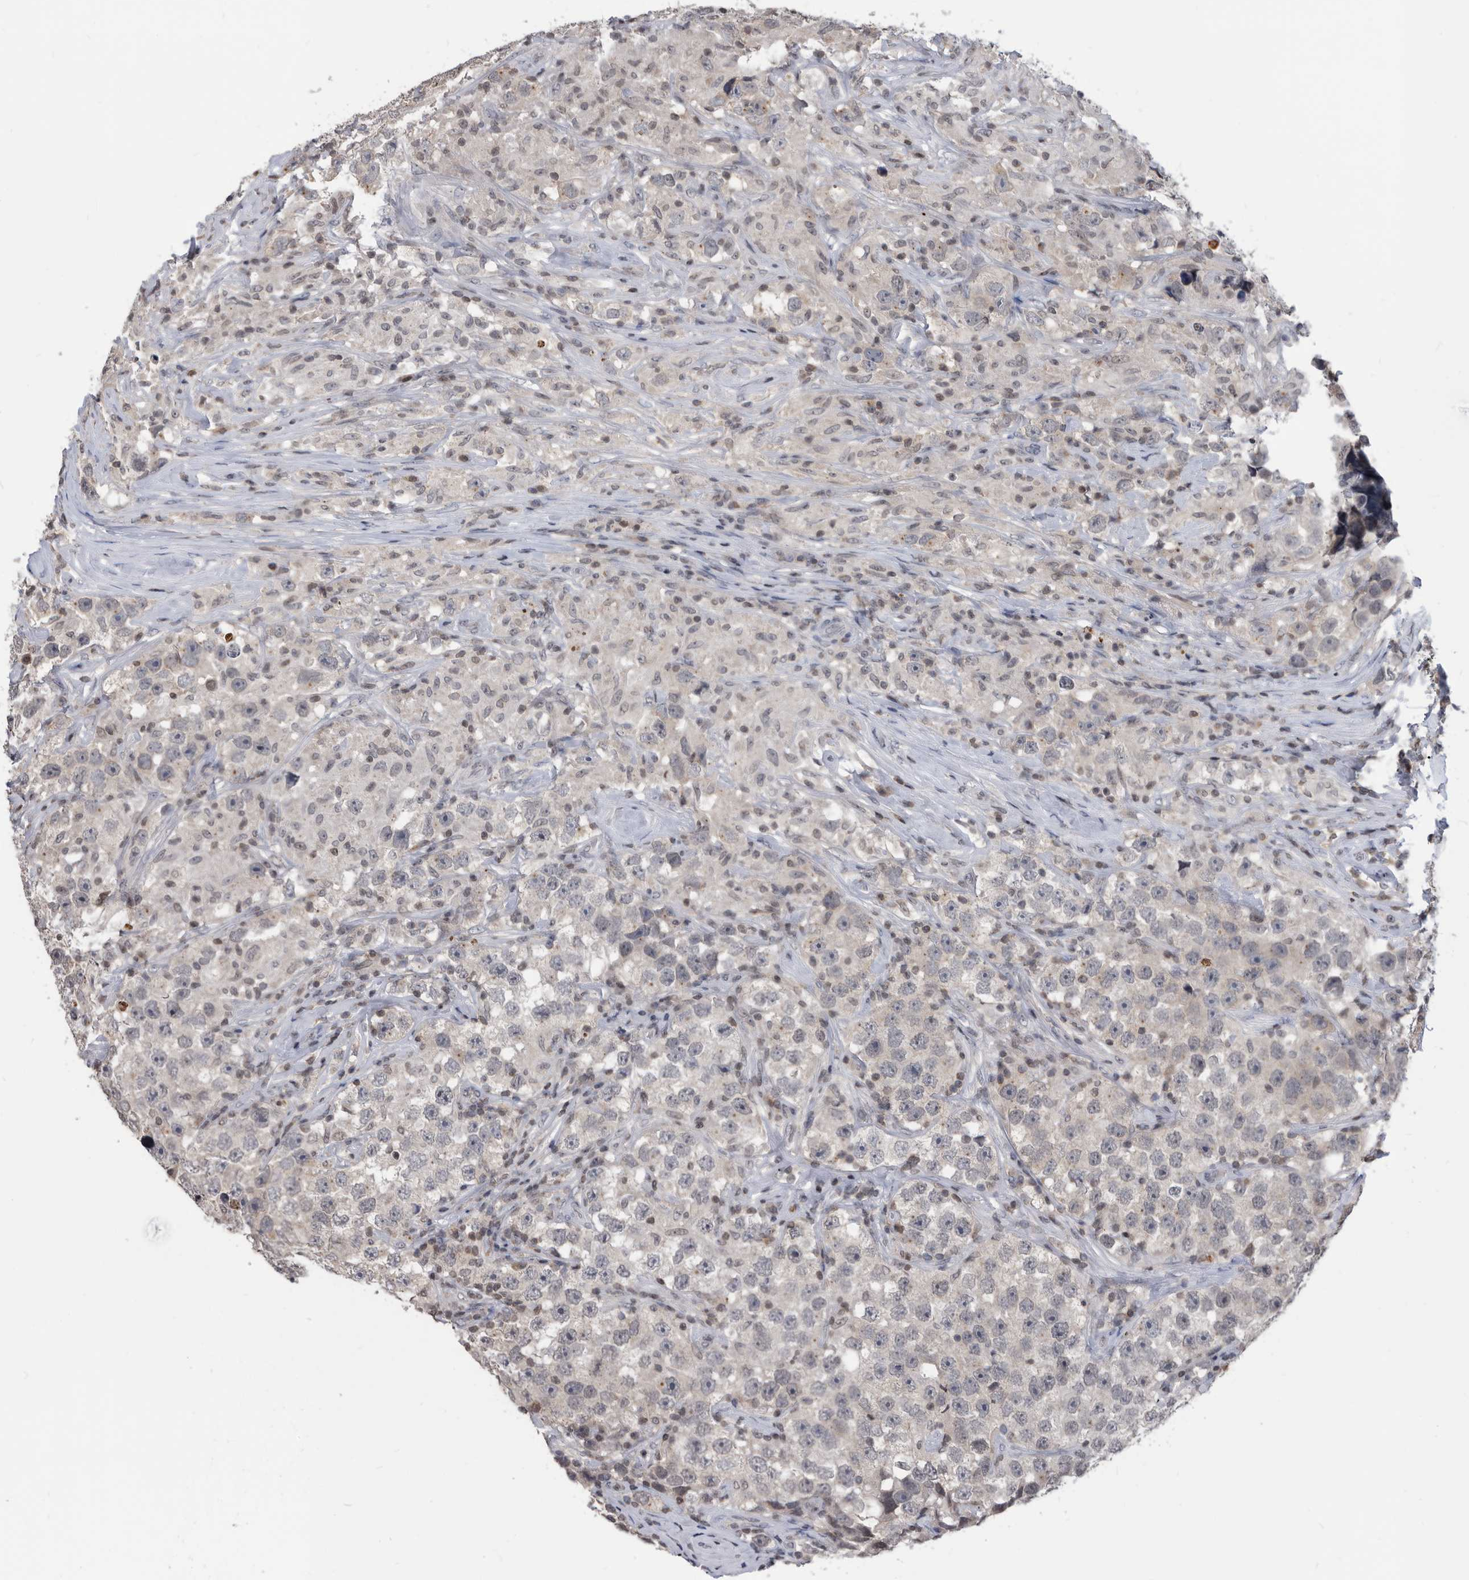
{"staining": {"intensity": "weak", "quantity": "<25%", "location": "nuclear"}, "tissue": "testis cancer", "cell_type": "Tumor cells", "image_type": "cancer", "snomed": [{"axis": "morphology", "description": "Seminoma, NOS"}, {"axis": "topography", "description": "Testis"}], "caption": "A high-resolution photomicrograph shows immunohistochemistry (IHC) staining of testis seminoma, which shows no significant staining in tumor cells.", "gene": "TSTD1", "patient": {"sex": "male", "age": 49}}